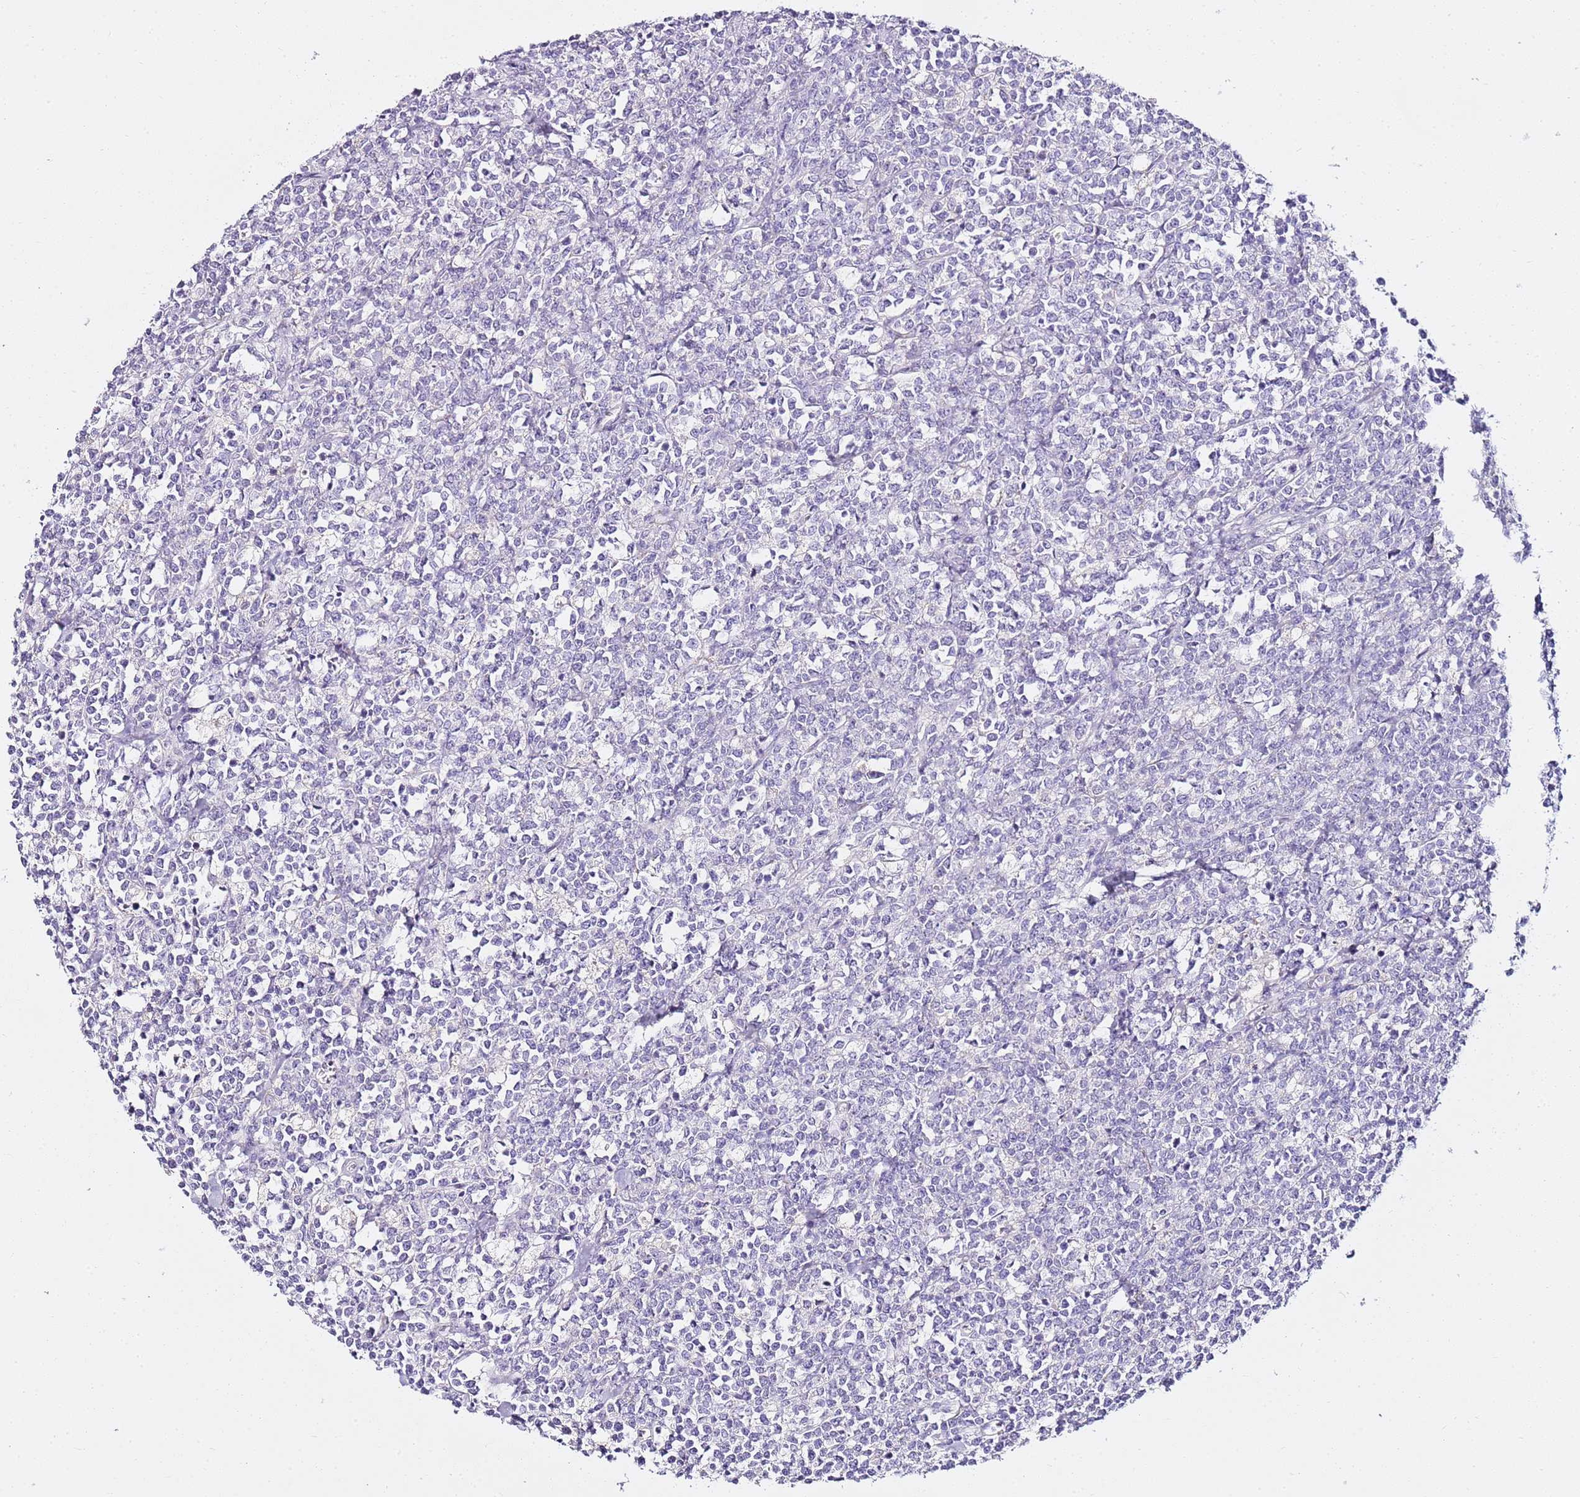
{"staining": {"intensity": "negative", "quantity": "none", "location": "none"}, "tissue": "lymphoma", "cell_type": "Tumor cells", "image_type": "cancer", "snomed": [{"axis": "morphology", "description": "Malignant lymphoma, non-Hodgkin's type, High grade"}, {"axis": "topography", "description": "Small intestine"}], "caption": "There is no significant expression in tumor cells of malignant lymphoma, non-Hodgkin's type (high-grade).", "gene": "MYBPC3", "patient": {"sex": "male", "age": 8}}